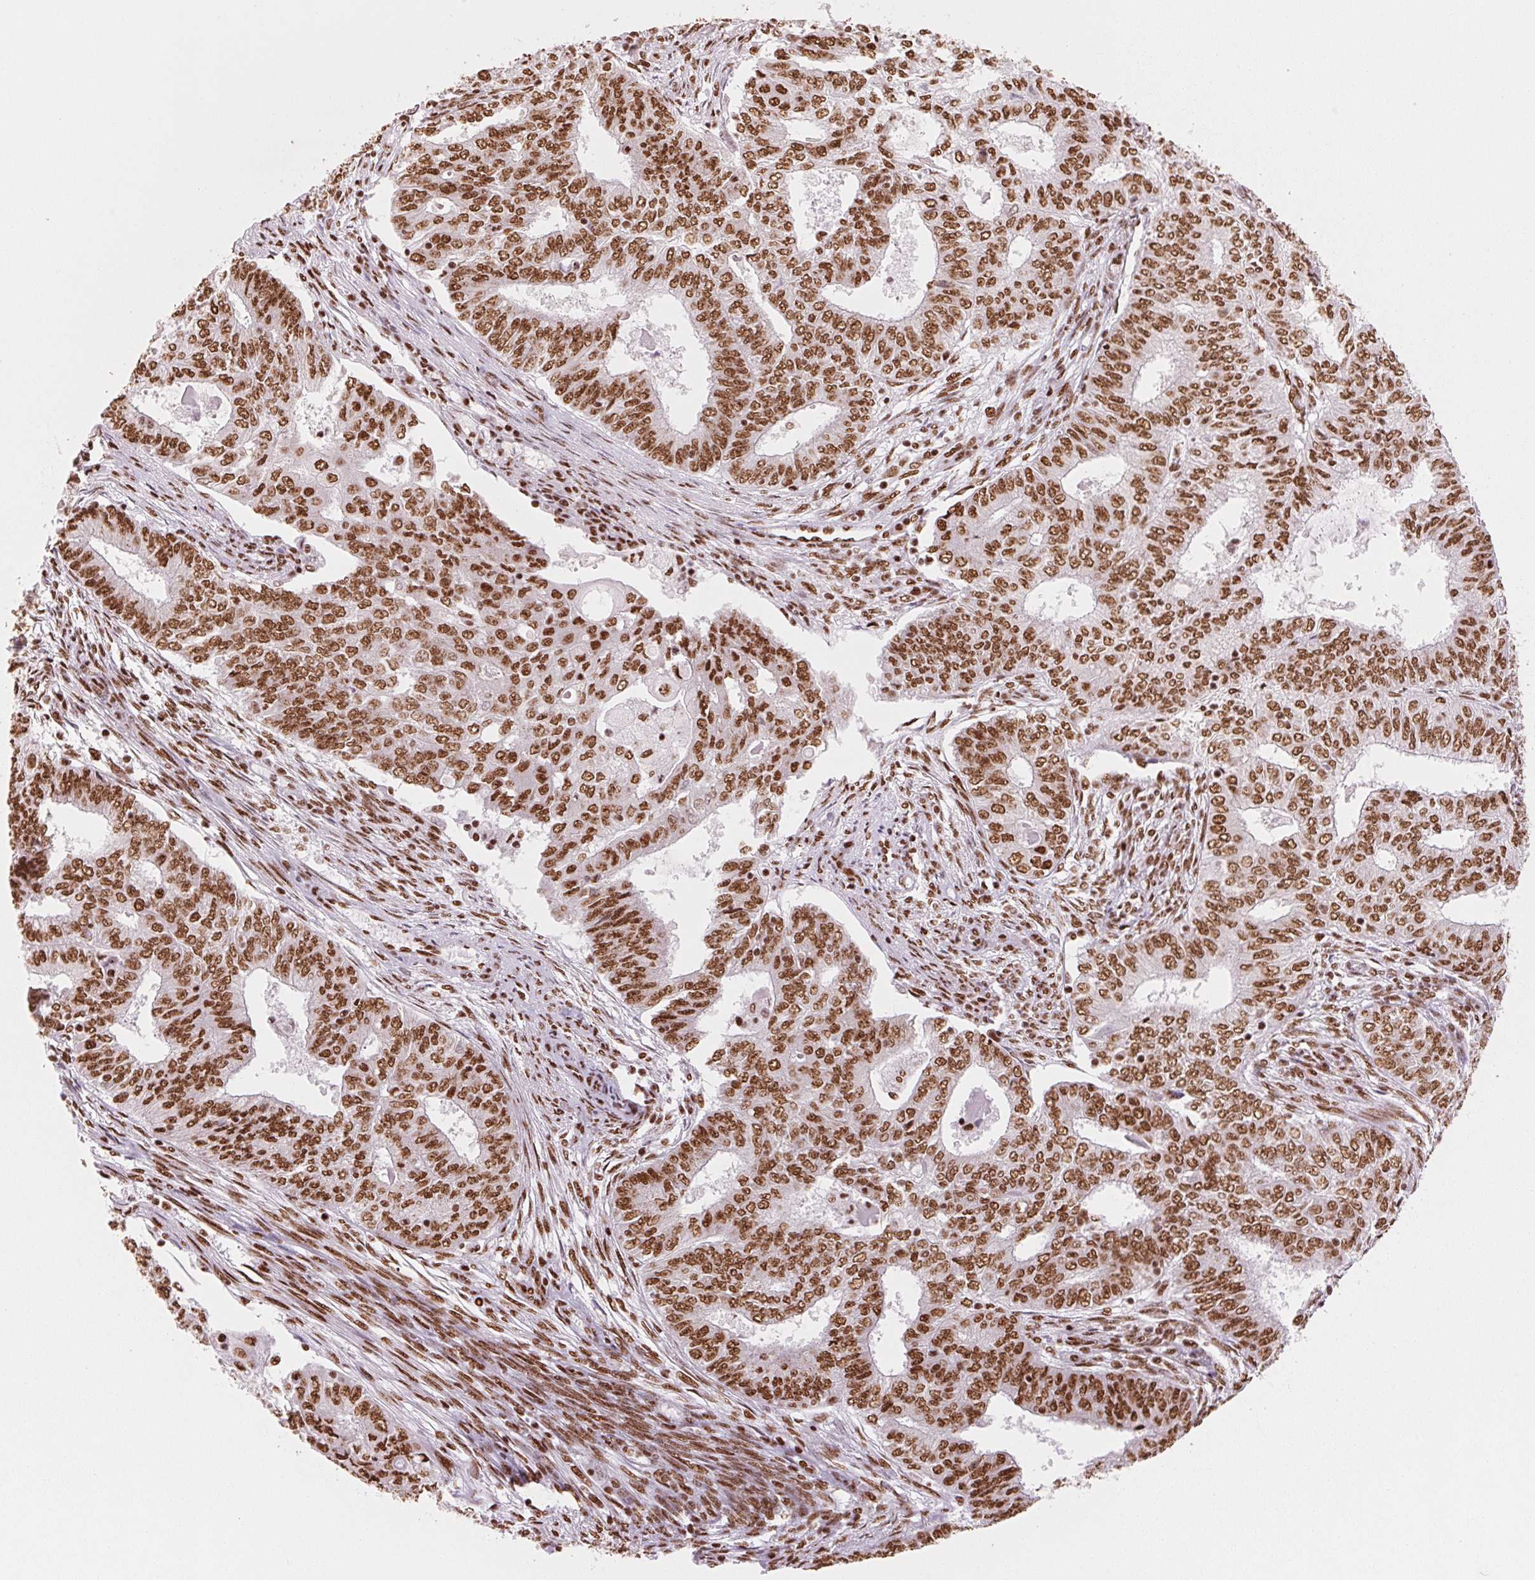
{"staining": {"intensity": "strong", "quantity": ">75%", "location": "nuclear"}, "tissue": "endometrial cancer", "cell_type": "Tumor cells", "image_type": "cancer", "snomed": [{"axis": "morphology", "description": "Adenocarcinoma, NOS"}, {"axis": "topography", "description": "Endometrium"}], "caption": "Tumor cells show high levels of strong nuclear staining in approximately >75% of cells in human adenocarcinoma (endometrial). (DAB (3,3'-diaminobenzidine) = brown stain, brightfield microscopy at high magnification).", "gene": "NXF1", "patient": {"sex": "female", "age": 62}}